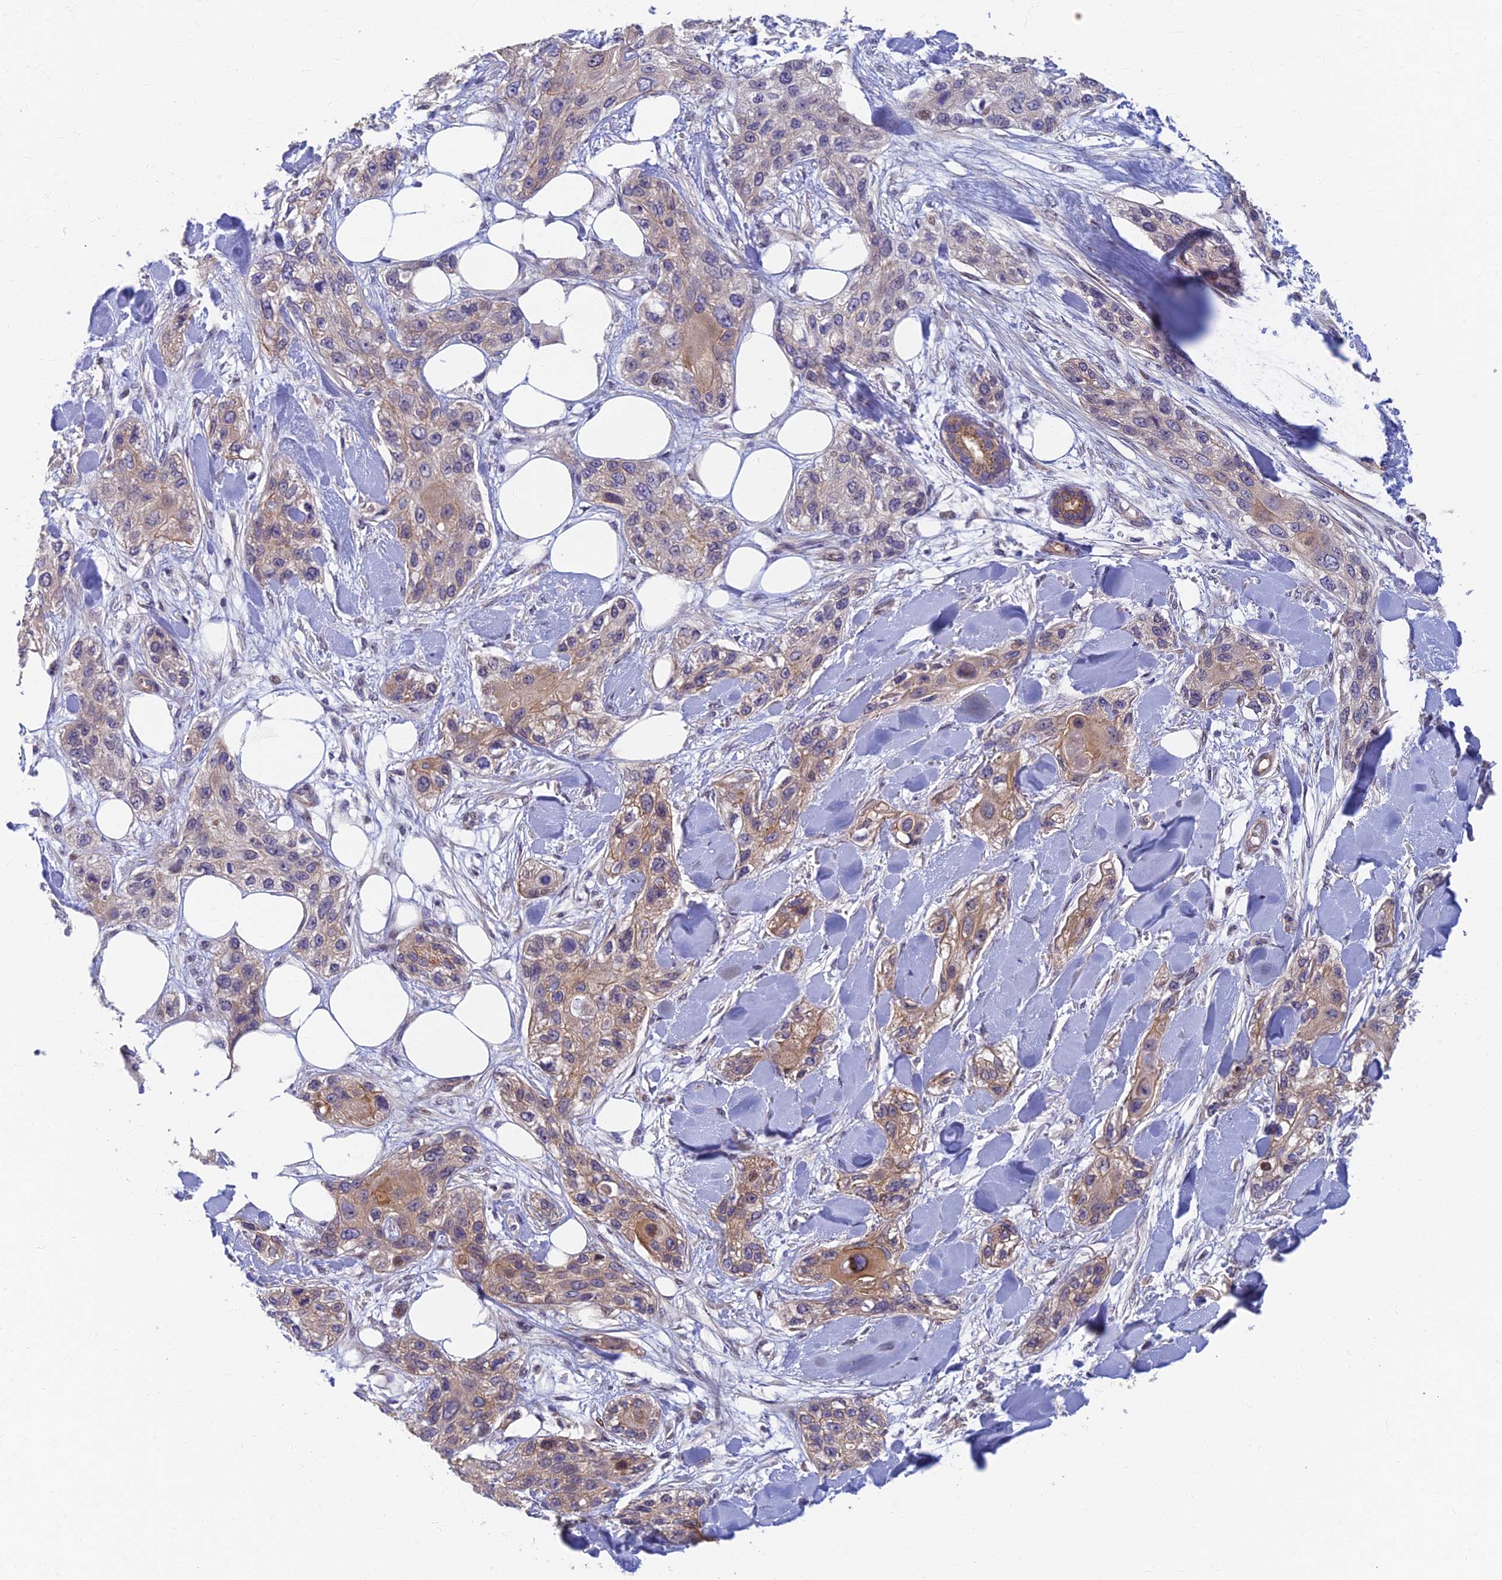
{"staining": {"intensity": "weak", "quantity": "<25%", "location": "cytoplasmic/membranous"}, "tissue": "skin cancer", "cell_type": "Tumor cells", "image_type": "cancer", "snomed": [{"axis": "morphology", "description": "Normal tissue, NOS"}, {"axis": "morphology", "description": "Squamous cell carcinoma, NOS"}, {"axis": "topography", "description": "Skin"}], "caption": "Immunohistochemistry image of neoplastic tissue: human skin cancer stained with DAB displays no significant protein staining in tumor cells.", "gene": "RHBDL2", "patient": {"sex": "male", "age": 72}}